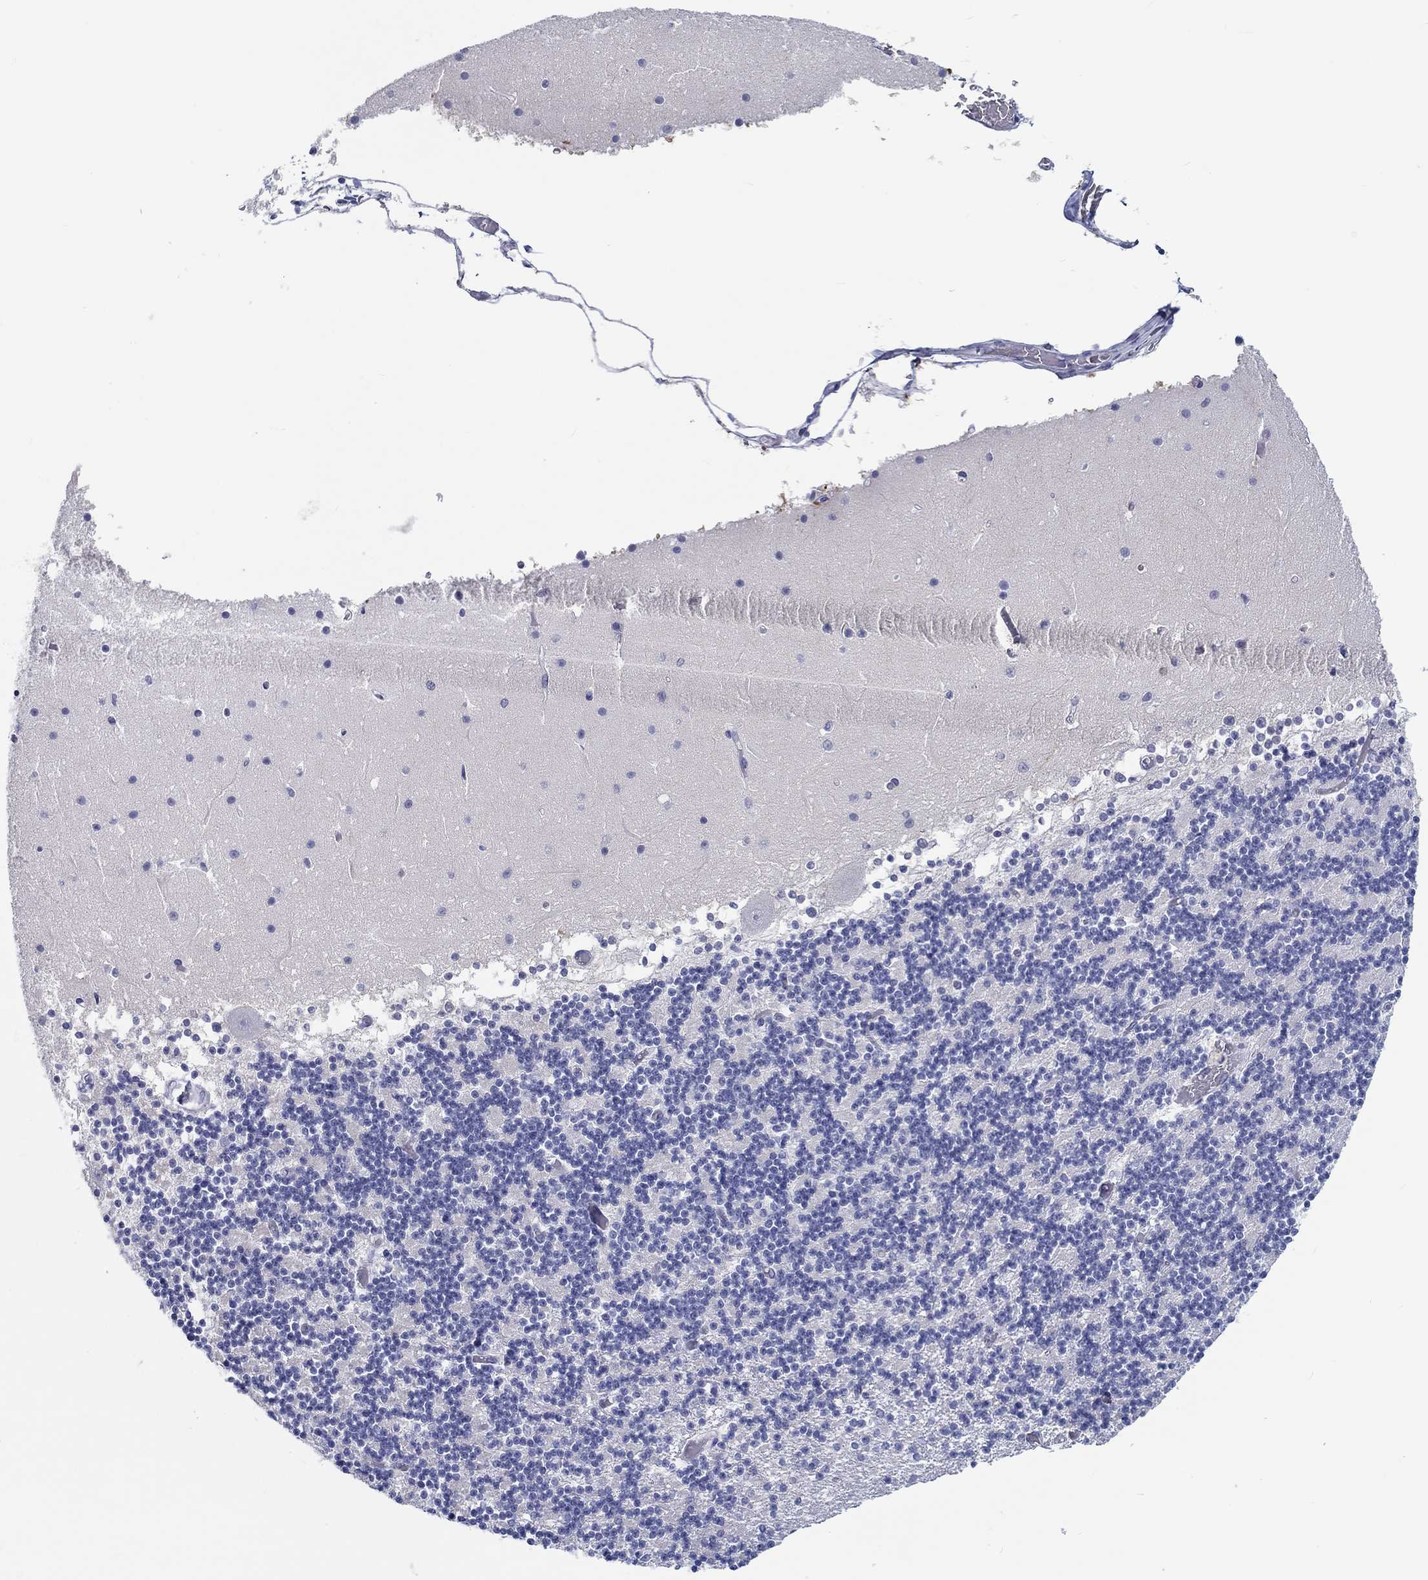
{"staining": {"intensity": "negative", "quantity": "none", "location": "none"}, "tissue": "cerebellum", "cell_type": "Cells in granular layer", "image_type": "normal", "snomed": [{"axis": "morphology", "description": "Normal tissue, NOS"}, {"axis": "topography", "description": "Cerebellum"}], "caption": "Cells in granular layer are negative for protein expression in normal human cerebellum. (DAB (3,3'-diaminobenzidine) immunohistochemistry, high magnification).", "gene": "H1", "patient": {"sex": "female", "age": 28}}